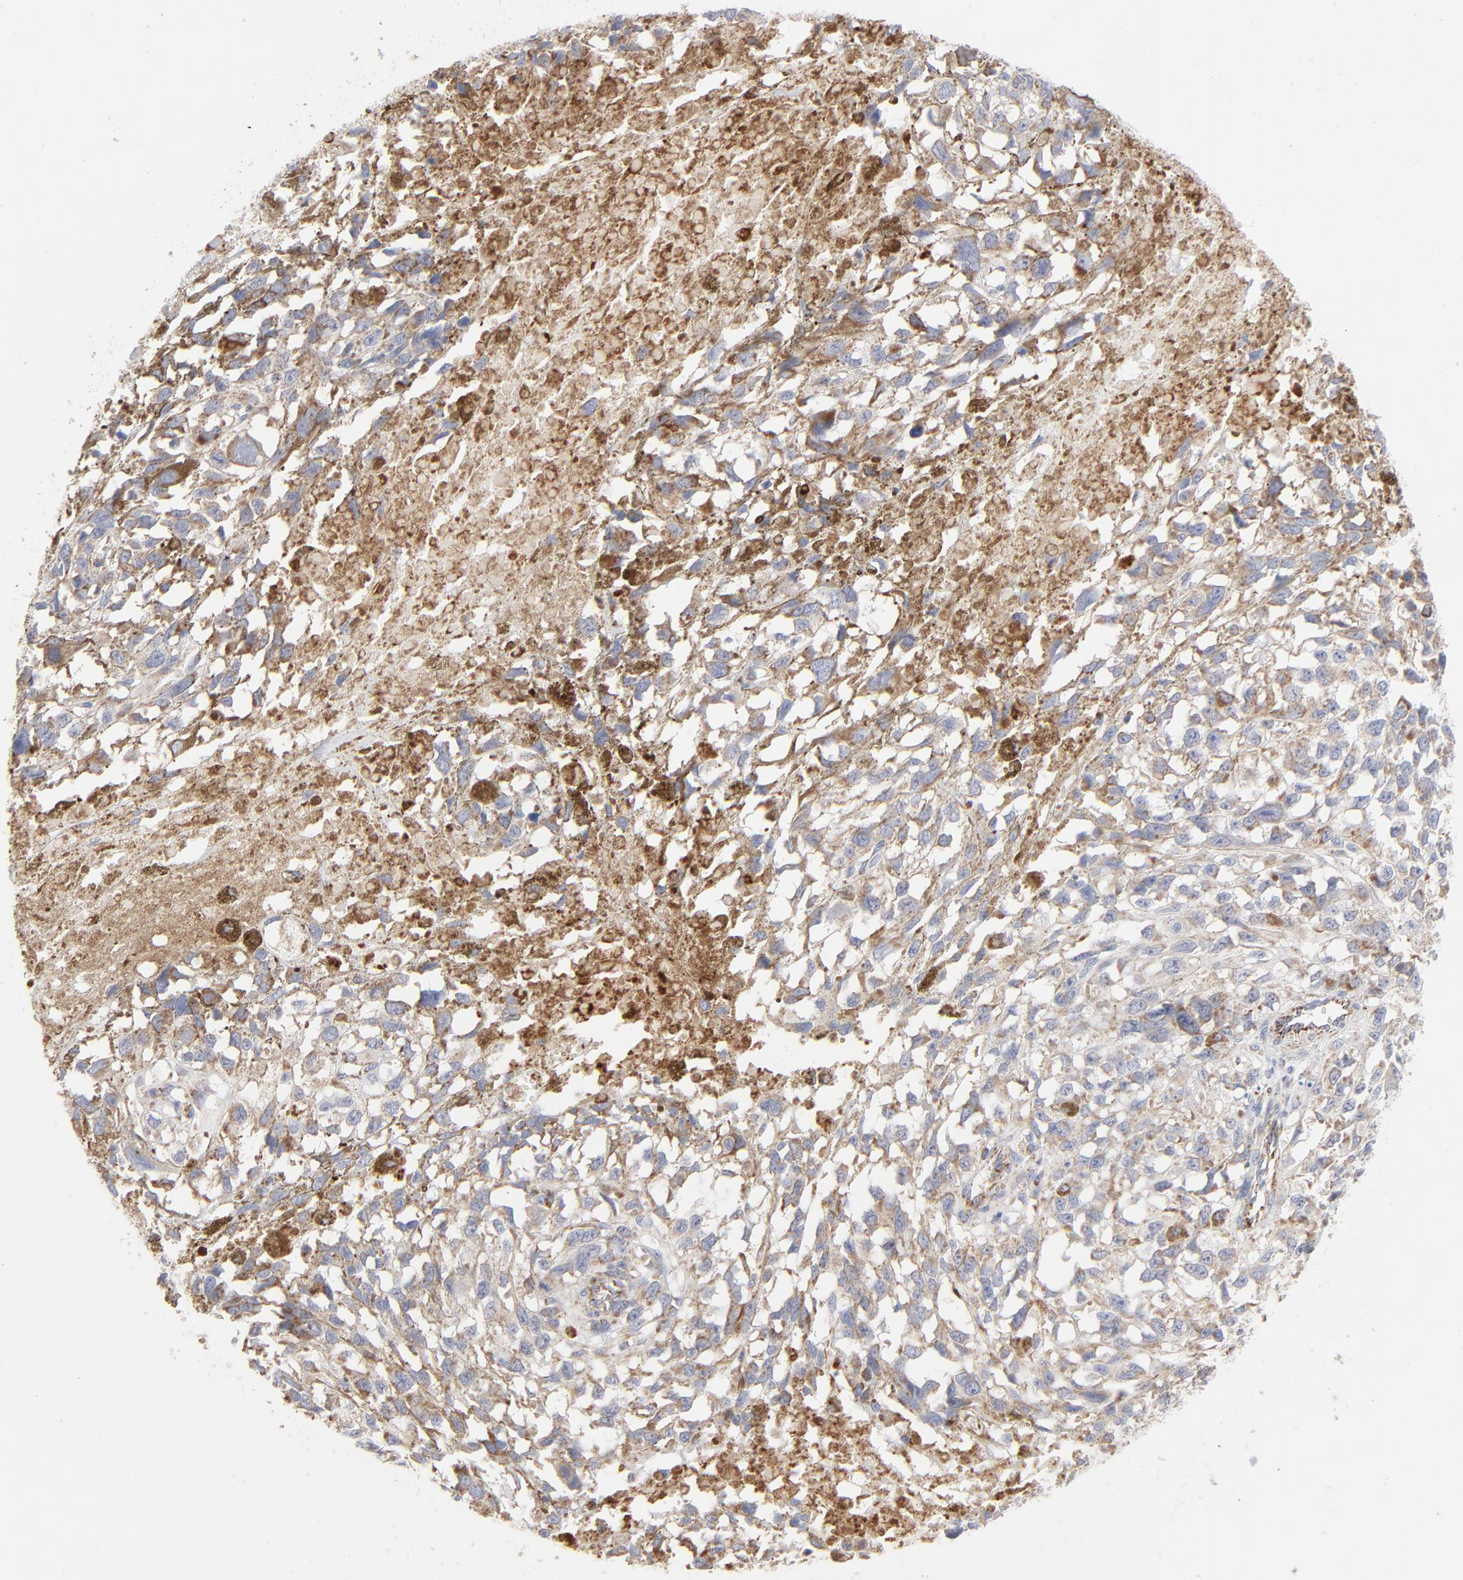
{"staining": {"intensity": "moderate", "quantity": "25%-75%", "location": "cytoplasmic/membranous"}, "tissue": "melanoma", "cell_type": "Tumor cells", "image_type": "cancer", "snomed": [{"axis": "morphology", "description": "Malignant melanoma, Metastatic site"}, {"axis": "topography", "description": "Lymph node"}], "caption": "Moderate cytoplasmic/membranous protein staining is identified in about 25%-75% of tumor cells in melanoma. Nuclei are stained in blue.", "gene": "ASB3", "patient": {"sex": "male", "age": 59}}